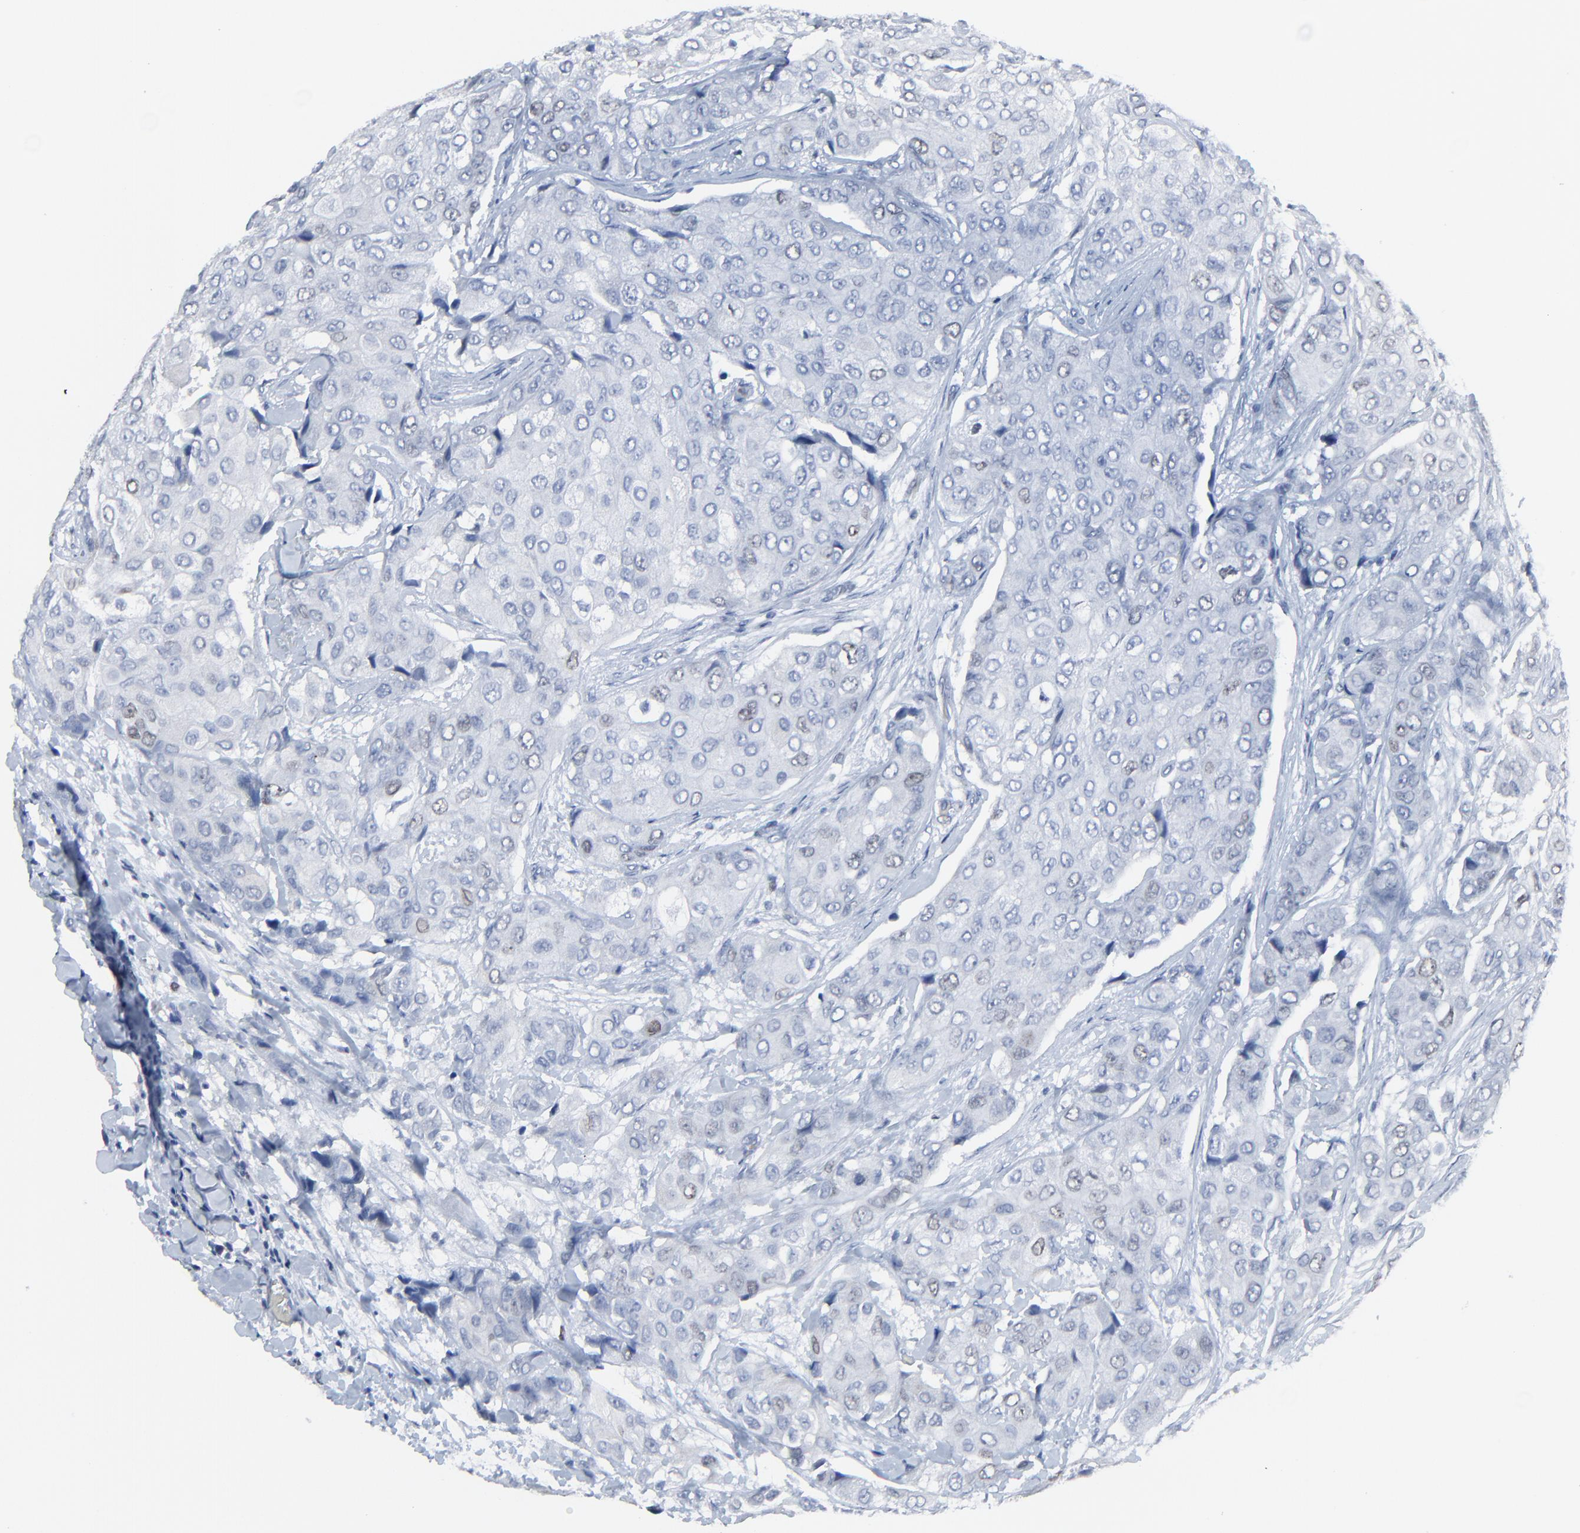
{"staining": {"intensity": "weak", "quantity": "<25%", "location": "nuclear"}, "tissue": "breast cancer", "cell_type": "Tumor cells", "image_type": "cancer", "snomed": [{"axis": "morphology", "description": "Duct carcinoma"}, {"axis": "topography", "description": "Breast"}], "caption": "The histopathology image reveals no significant staining in tumor cells of breast cancer. (DAB (3,3'-diaminobenzidine) immunohistochemistry, high magnification).", "gene": "BIRC3", "patient": {"sex": "female", "age": 68}}